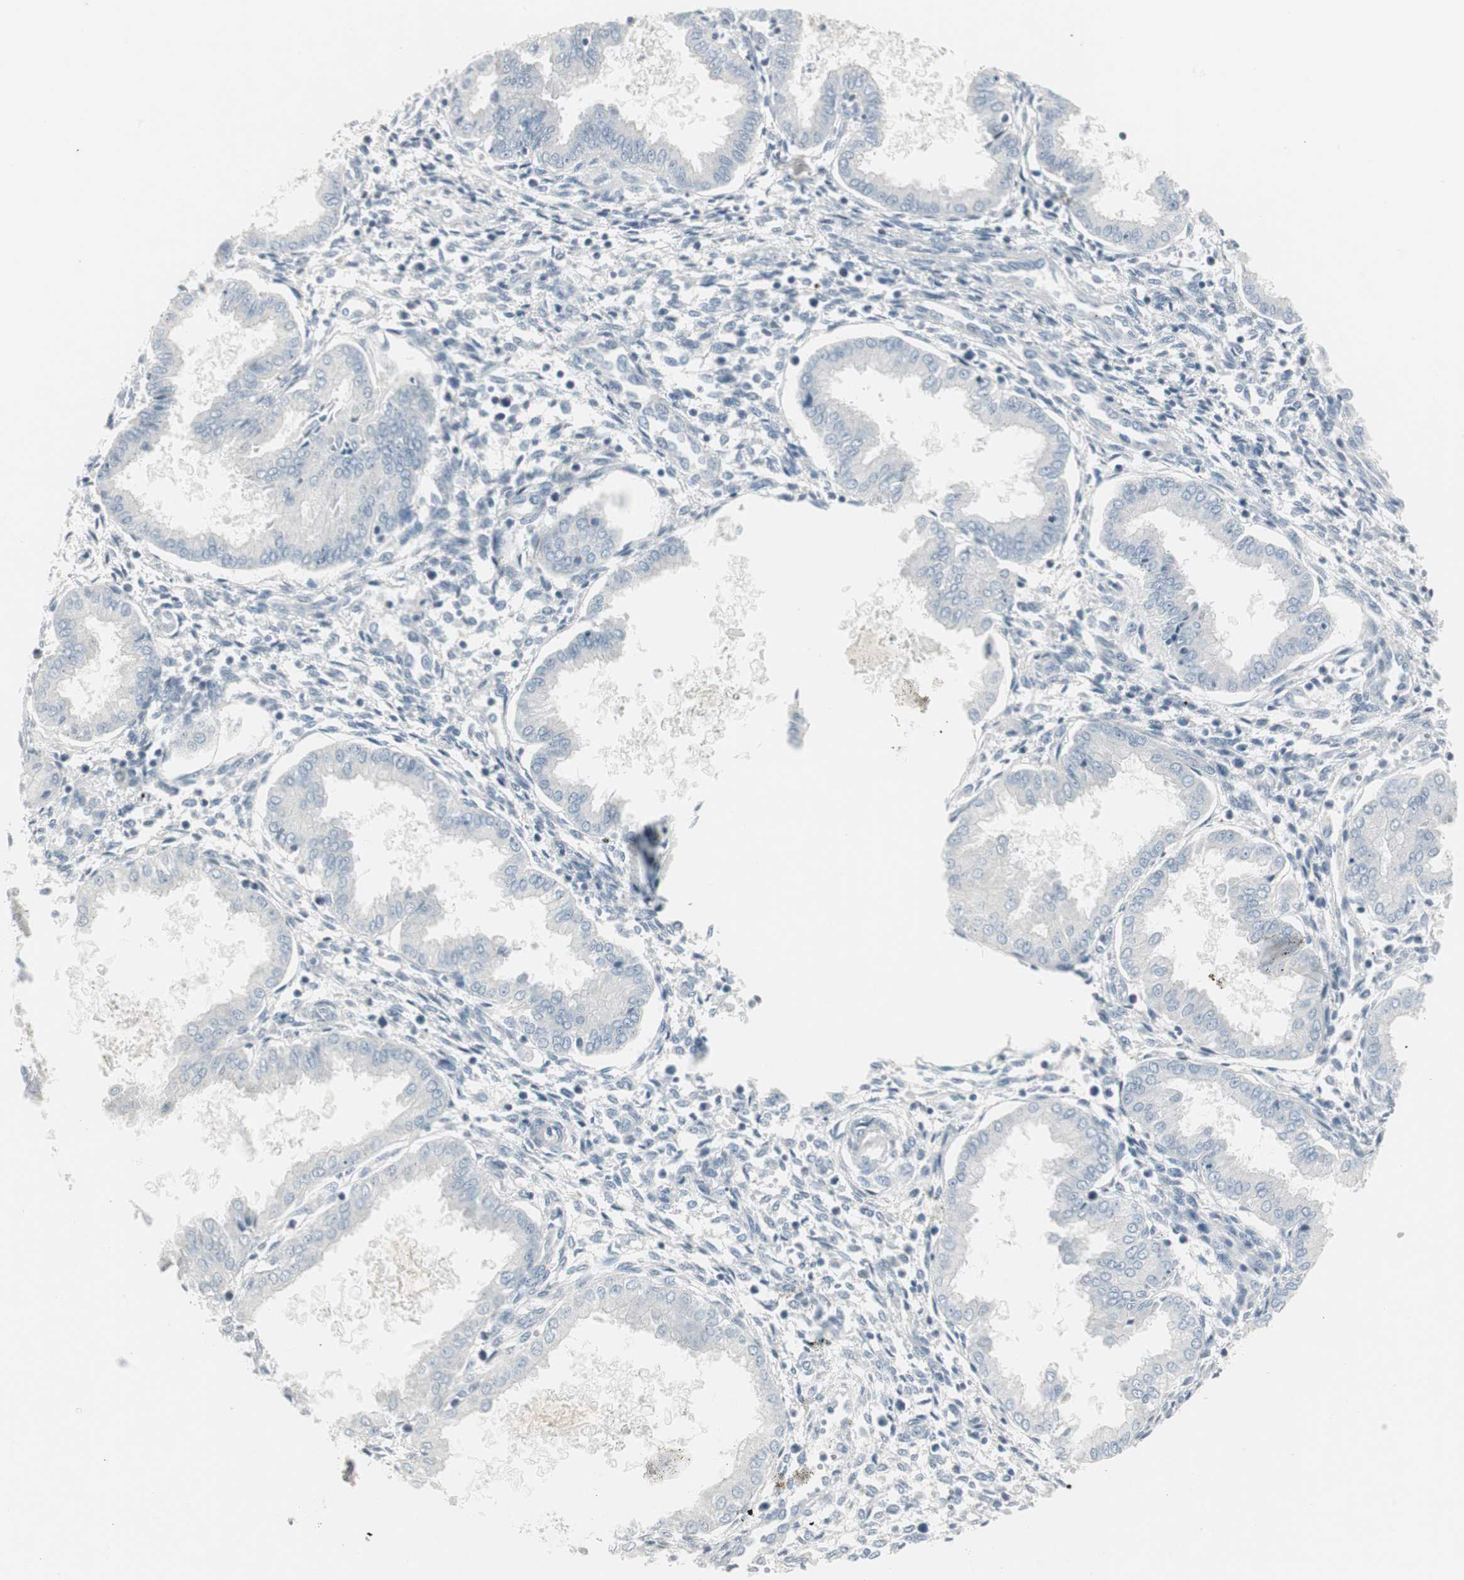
{"staining": {"intensity": "negative", "quantity": "none", "location": "none"}, "tissue": "endometrium", "cell_type": "Cells in endometrial stroma", "image_type": "normal", "snomed": [{"axis": "morphology", "description": "Normal tissue, NOS"}, {"axis": "topography", "description": "Endometrium"}], "caption": "The micrograph displays no staining of cells in endometrial stroma in normal endometrium. The staining is performed using DAB (3,3'-diaminobenzidine) brown chromogen with nuclei counter-stained in using hematoxylin.", "gene": "DMPK", "patient": {"sex": "female", "age": 33}}